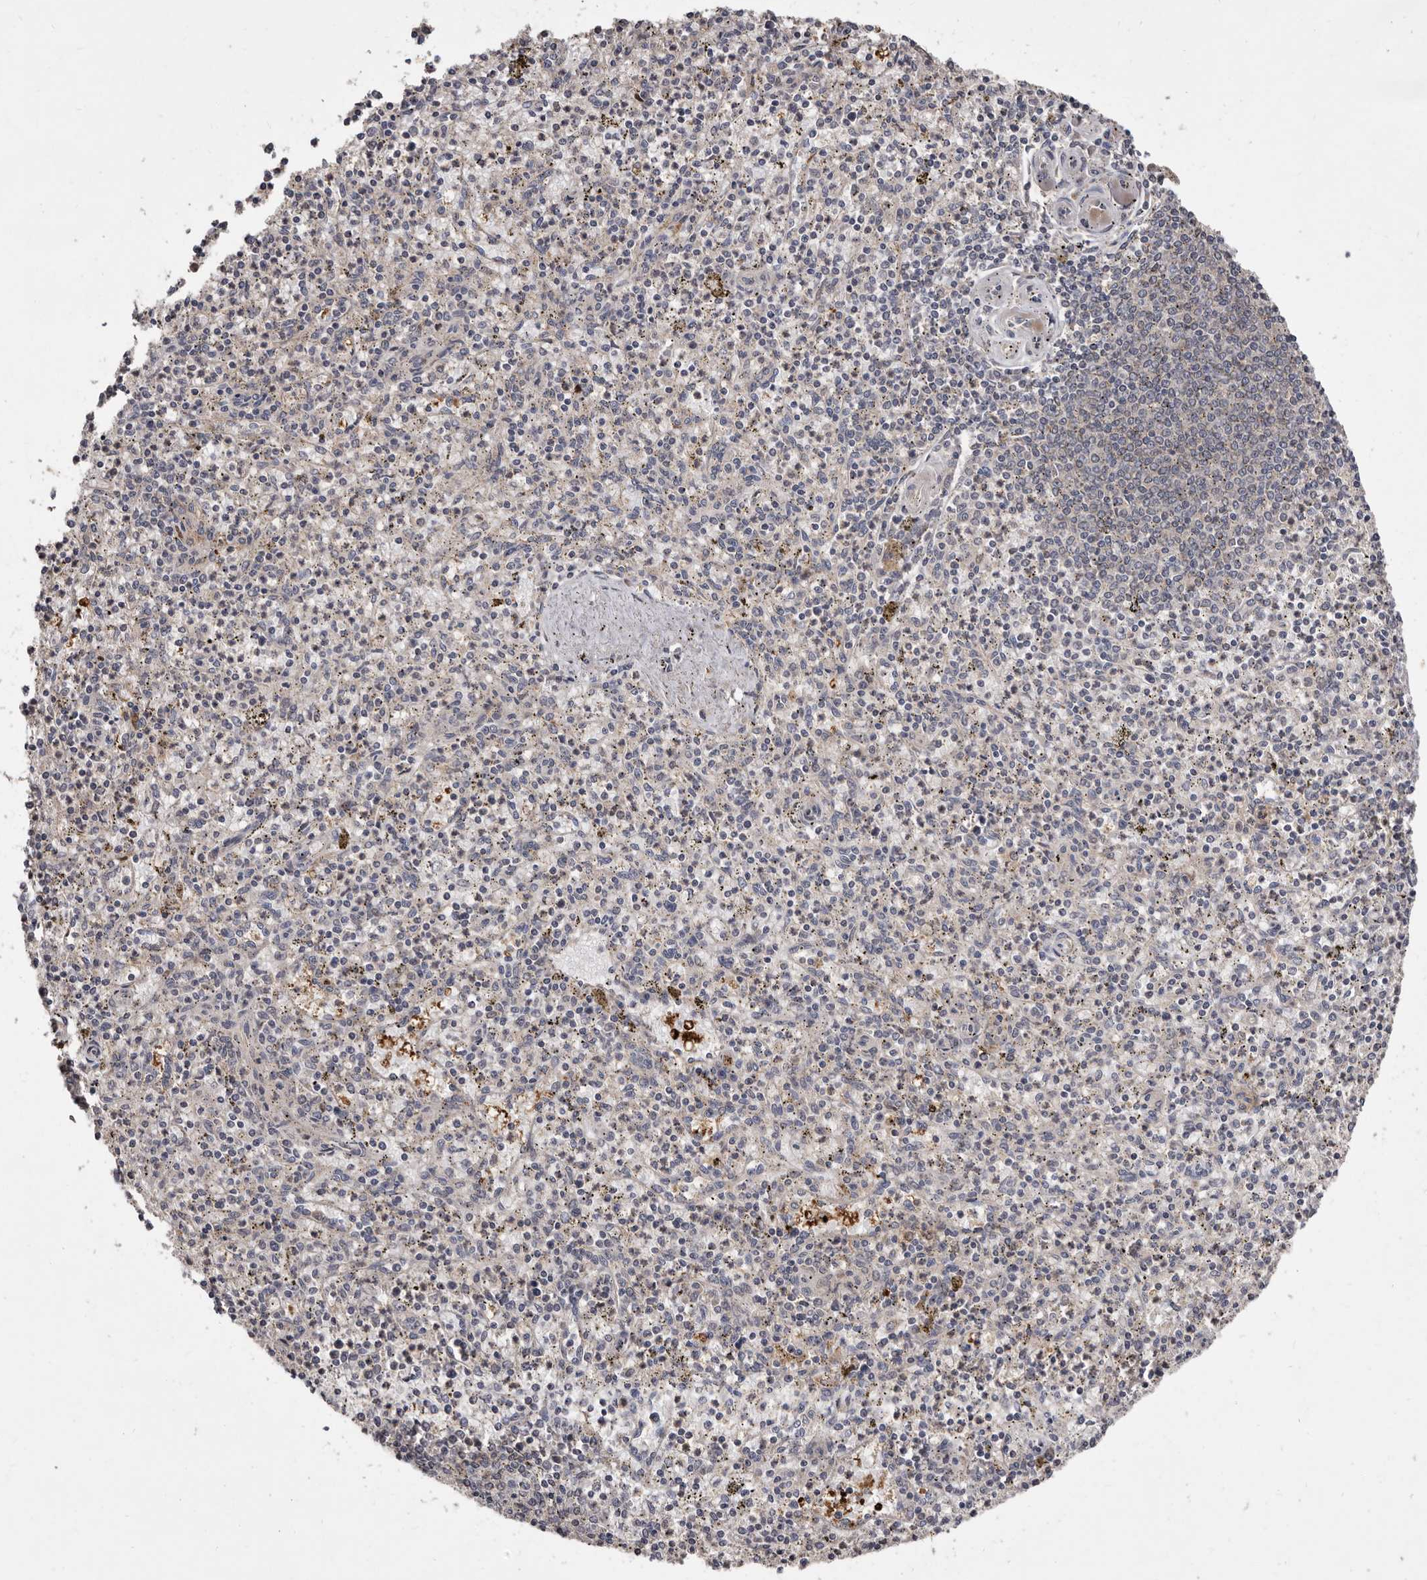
{"staining": {"intensity": "negative", "quantity": "none", "location": "none"}, "tissue": "spleen", "cell_type": "Cells in red pulp", "image_type": "normal", "snomed": [{"axis": "morphology", "description": "Normal tissue, NOS"}, {"axis": "topography", "description": "Spleen"}], "caption": "The immunohistochemistry image has no significant staining in cells in red pulp of spleen. (DAB immunohistochemistry with hematoxylin counter stain).", "gene": "FLAD1", "patient": {"sex": "male", "age": 72}}